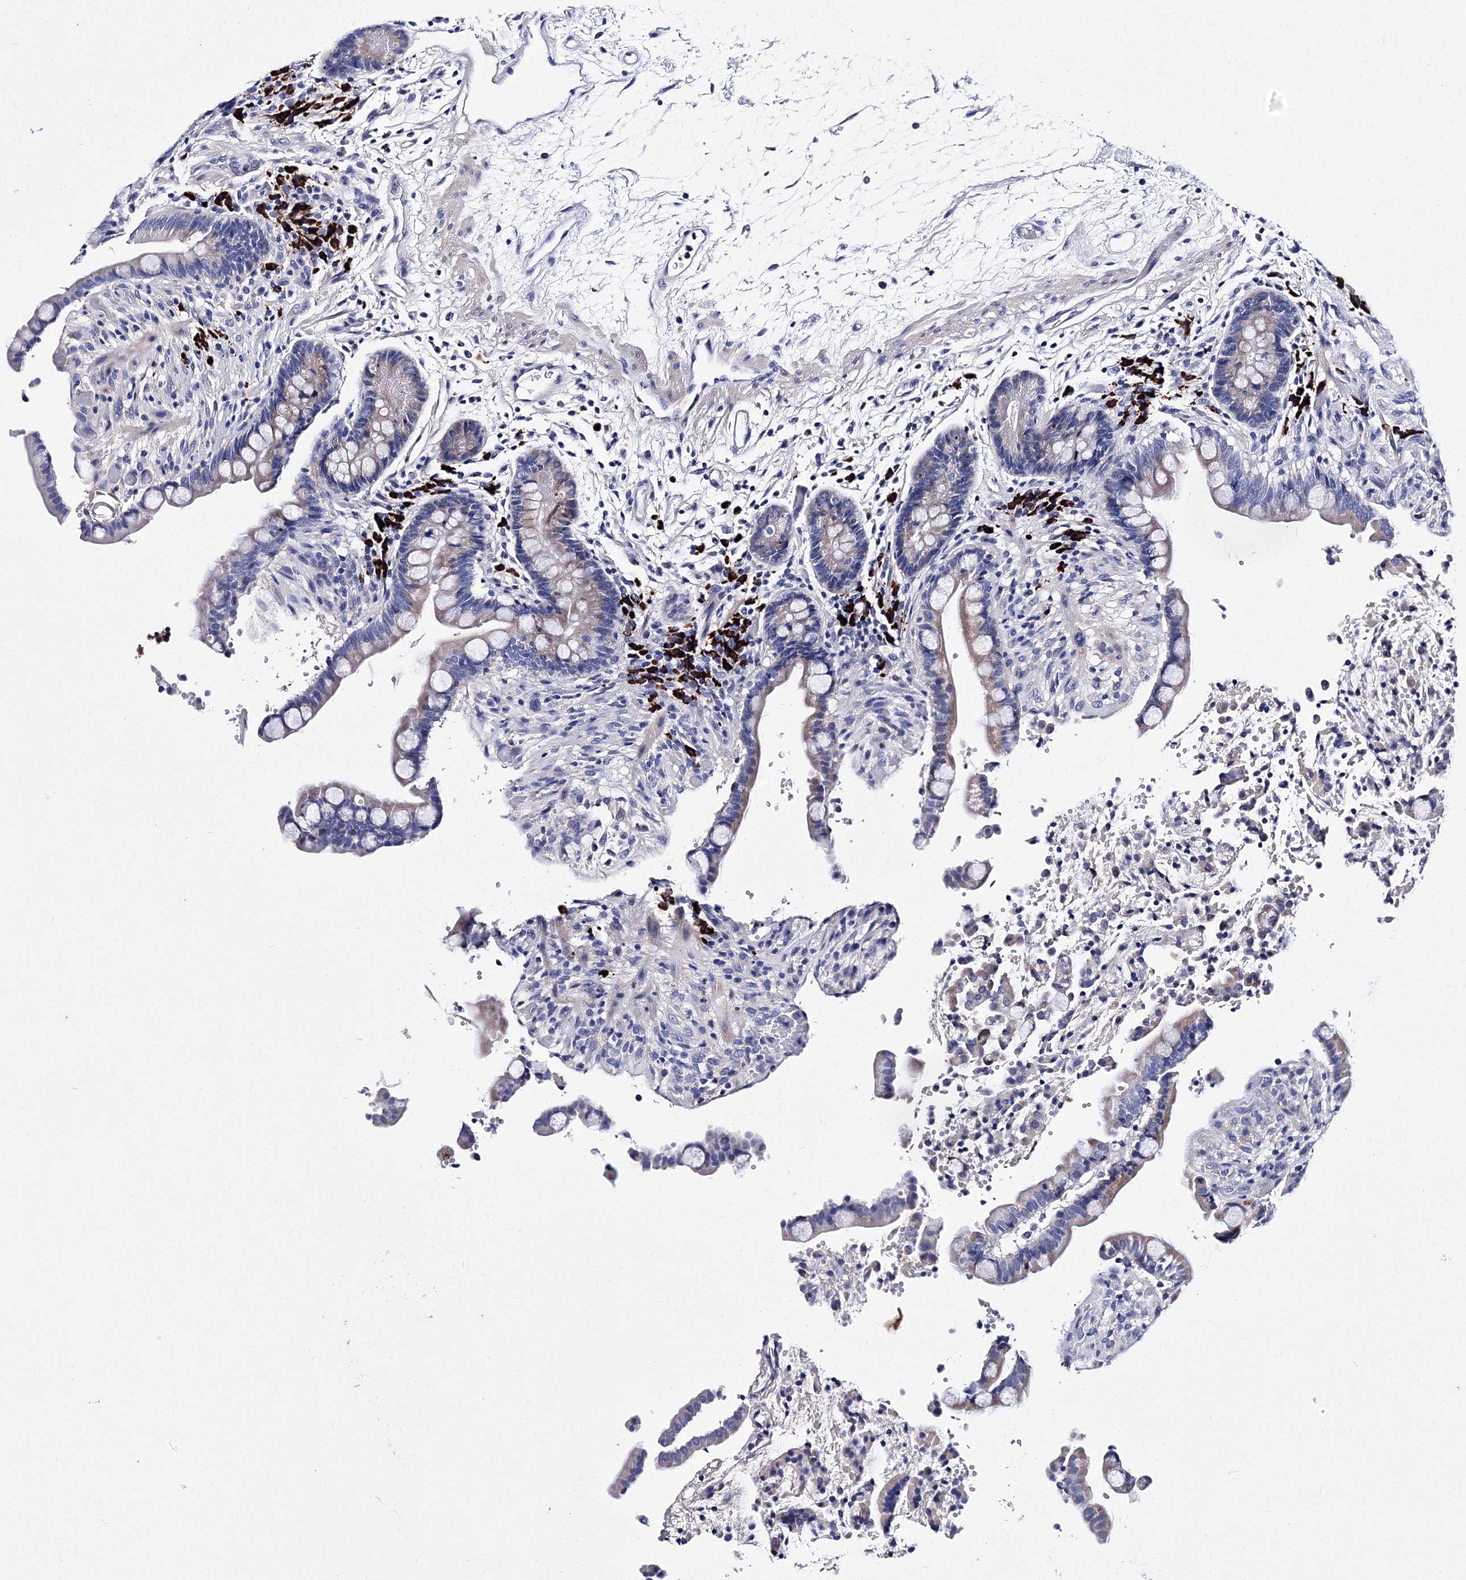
{"staining": {"intensity": "negative", "quantity": "none", "location": "none"}, "tissue": "colon", "cell_type": "Endothelial cells", "image_type": "normal", "snomed": [{"axis": "morphology", "description": "Normal tissue, NOS"}, {"axis": "topography", "description": "Colon"}], "caption": "IHC image of benign colon stained for a protein (brown), which shows no positivity in endothelial cells. (Immunohistochemistry, brightfield microscopy, high magnification).", "gene": "TRPM2", "patient": {"sex": "male", "age": 73}}